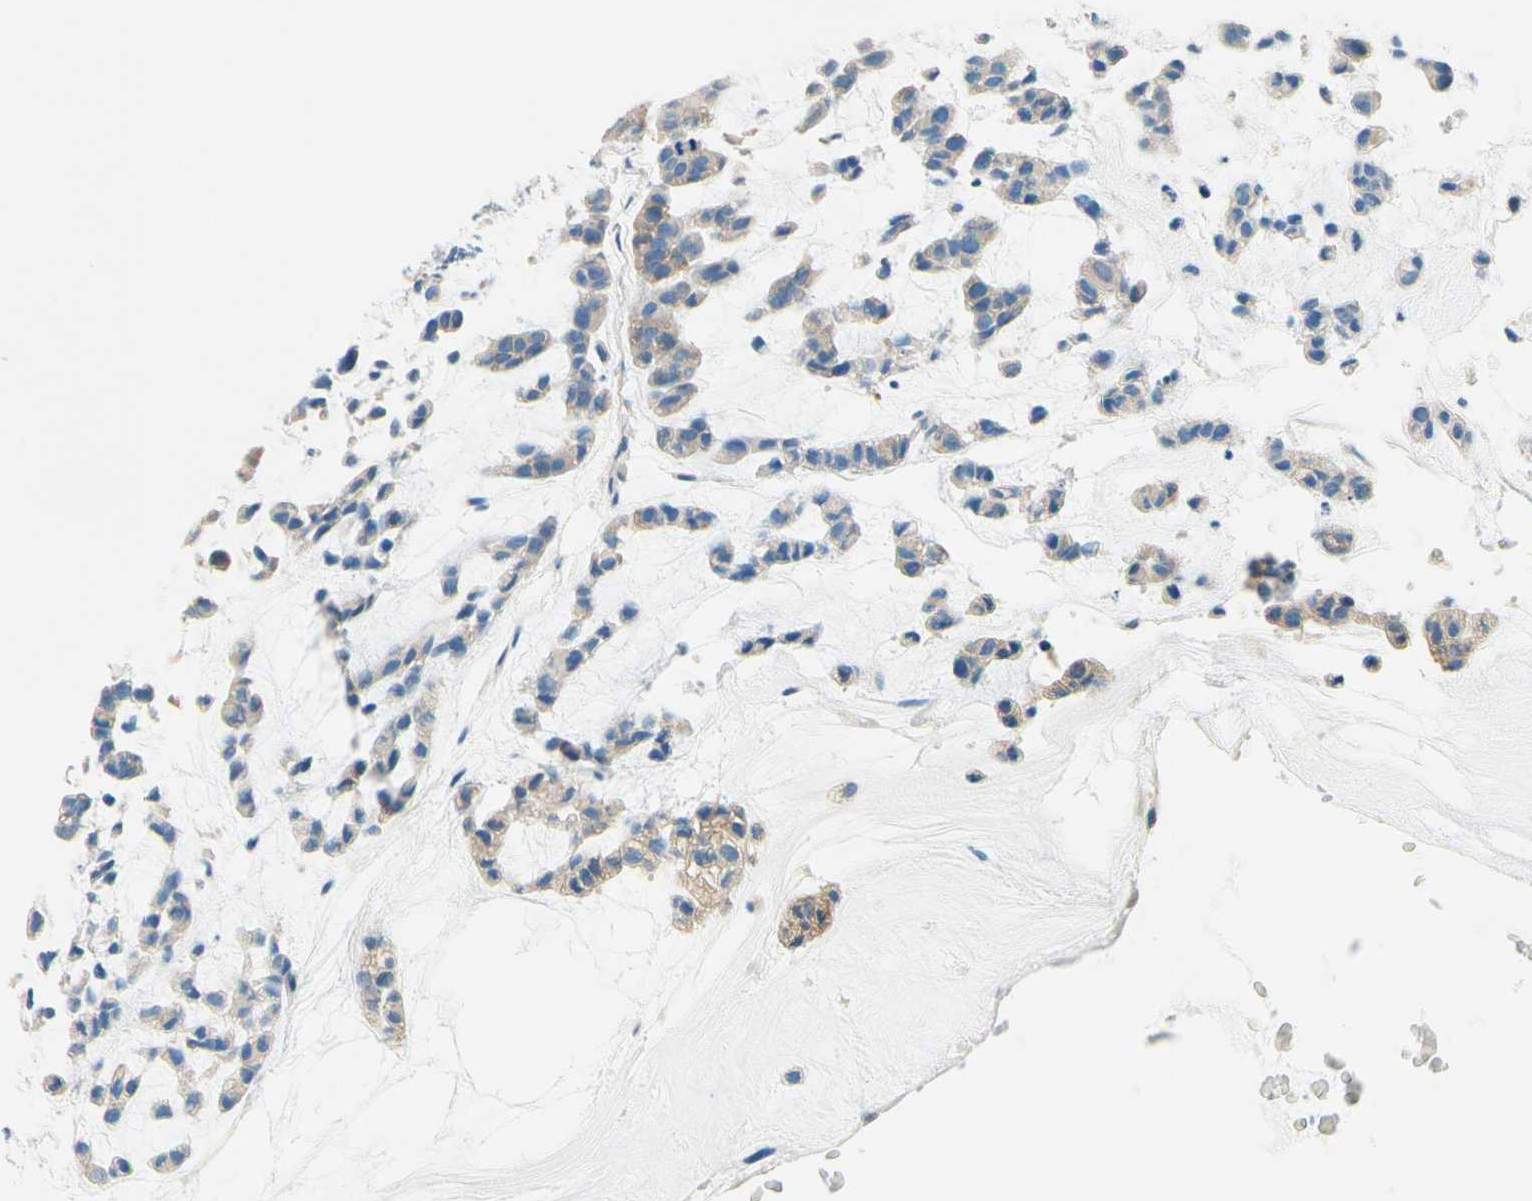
{"staining": {"intensity": "weak", "quantity": "25%-75%", "location": "cytoplasmic/membranous"}, "tissue": "head and neck cancer", "cell_type": "Tumor cells", "image_type": "cancer", "snomed": [{"axis": "morphology", "description": "Adenocarcinoma, NOS"}, {"axis": "morphology", "description": "Adenoma, NOS"}, {"axis": "topography", "description": "Head-Neck"}], "caption": "Immunohistochemistry of human head and neck adenocarcinoma displays low levels of weak cytoplasmic/membranous staining in approximately 25%-75% of tumor cells.", "gene": "PASD1", "patient": {"sex": "female", "age": 55}}